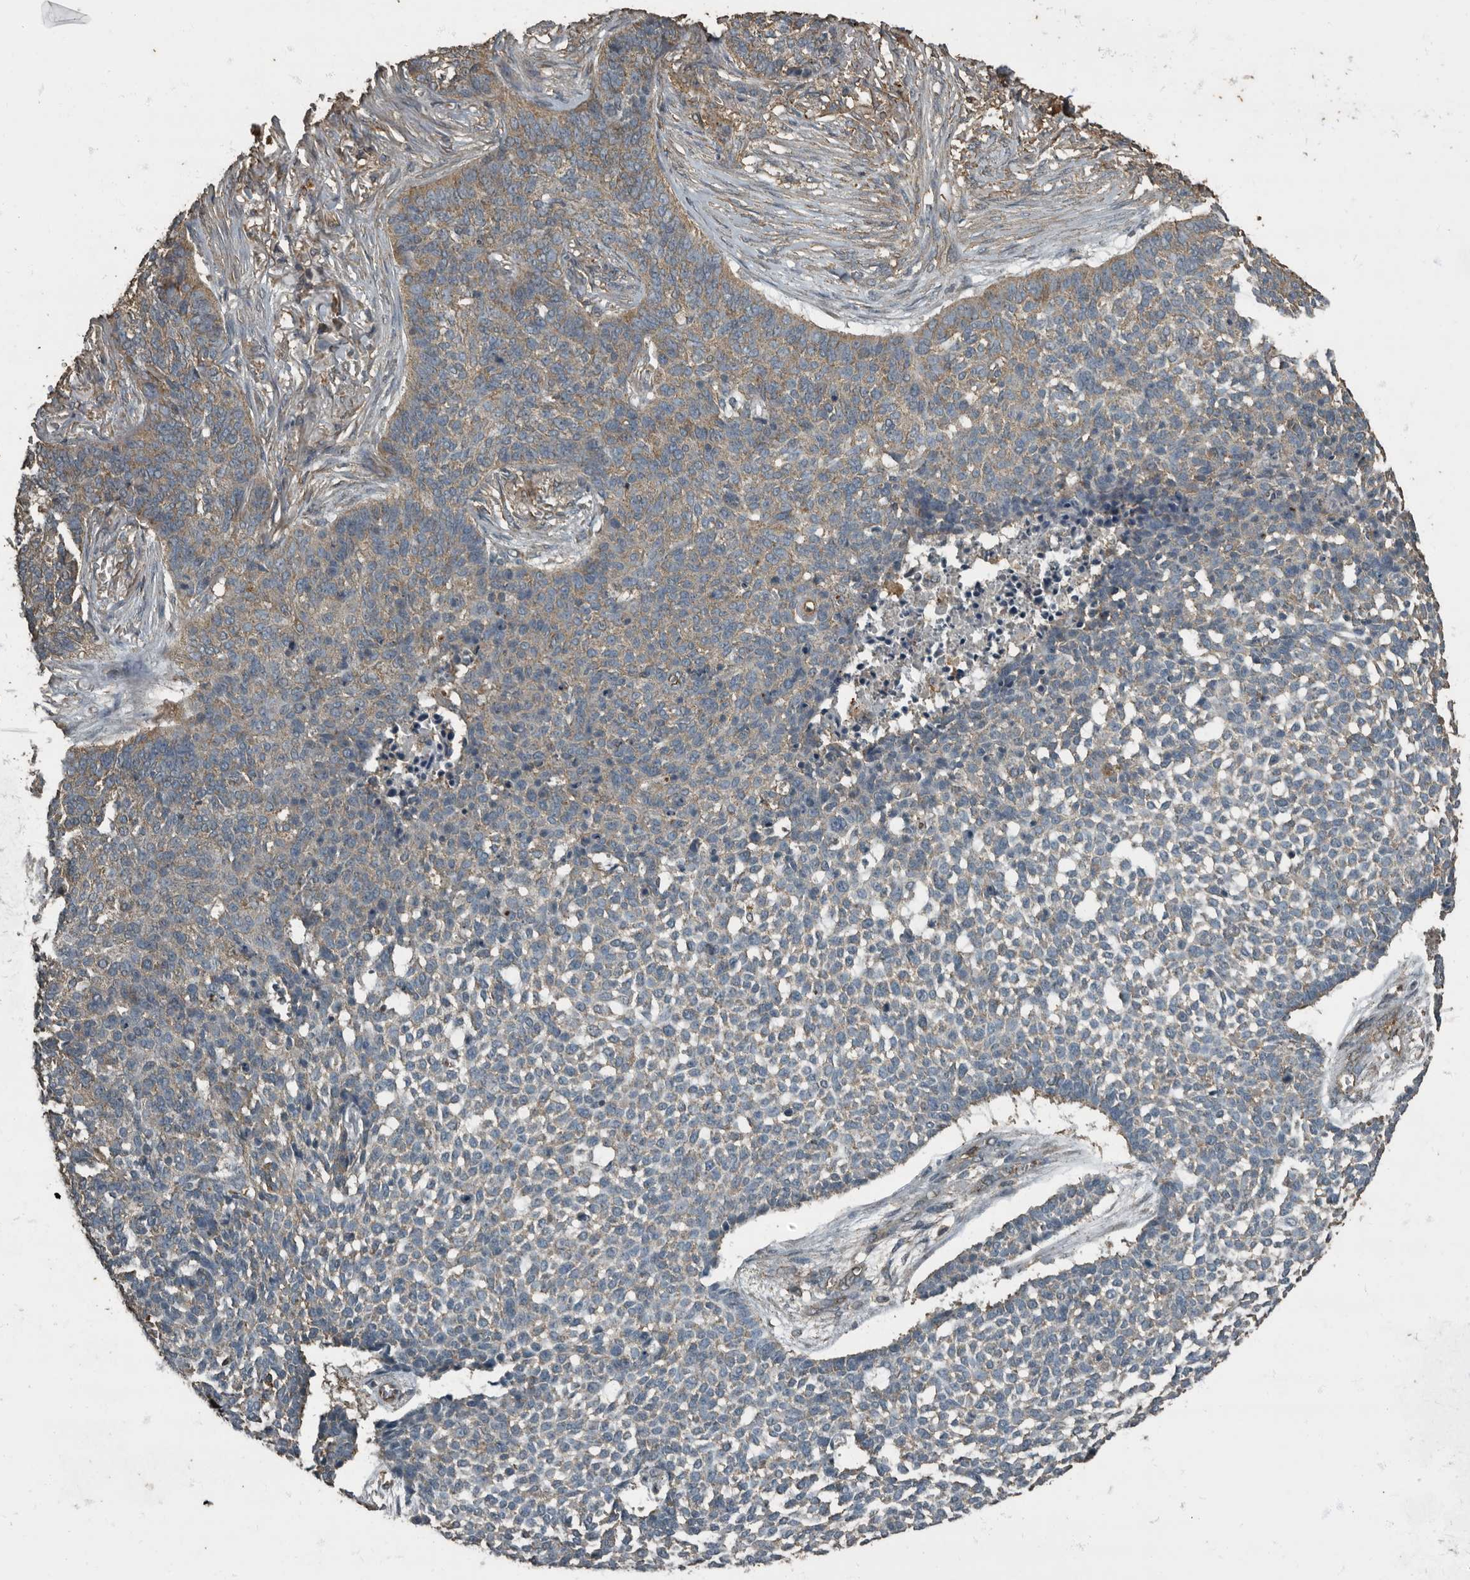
{"staining": {"intensity": "weak", "quantity": "25%-75%", "location": "cytoplasmic/membranous"}, "tissue": "skin cancer", "cell_type": "Tumor cells", "image_type": "cancer", "snomed": [{"axis": "morphology", "description": "Basal cell carcinoma"}, {"axis": "topography", "description": "Skin"}], "caption": "A high-resolution photomicrograph shows immunohistochemistry (IHC) staining of skin basal cell carcinoma, which demonstrates weak cytoplasmic/membranous positivity in approximately 25%-75% of tumor cells.", "gene": "IL15RA", "patient": {"sex": "male", "age": 85}}